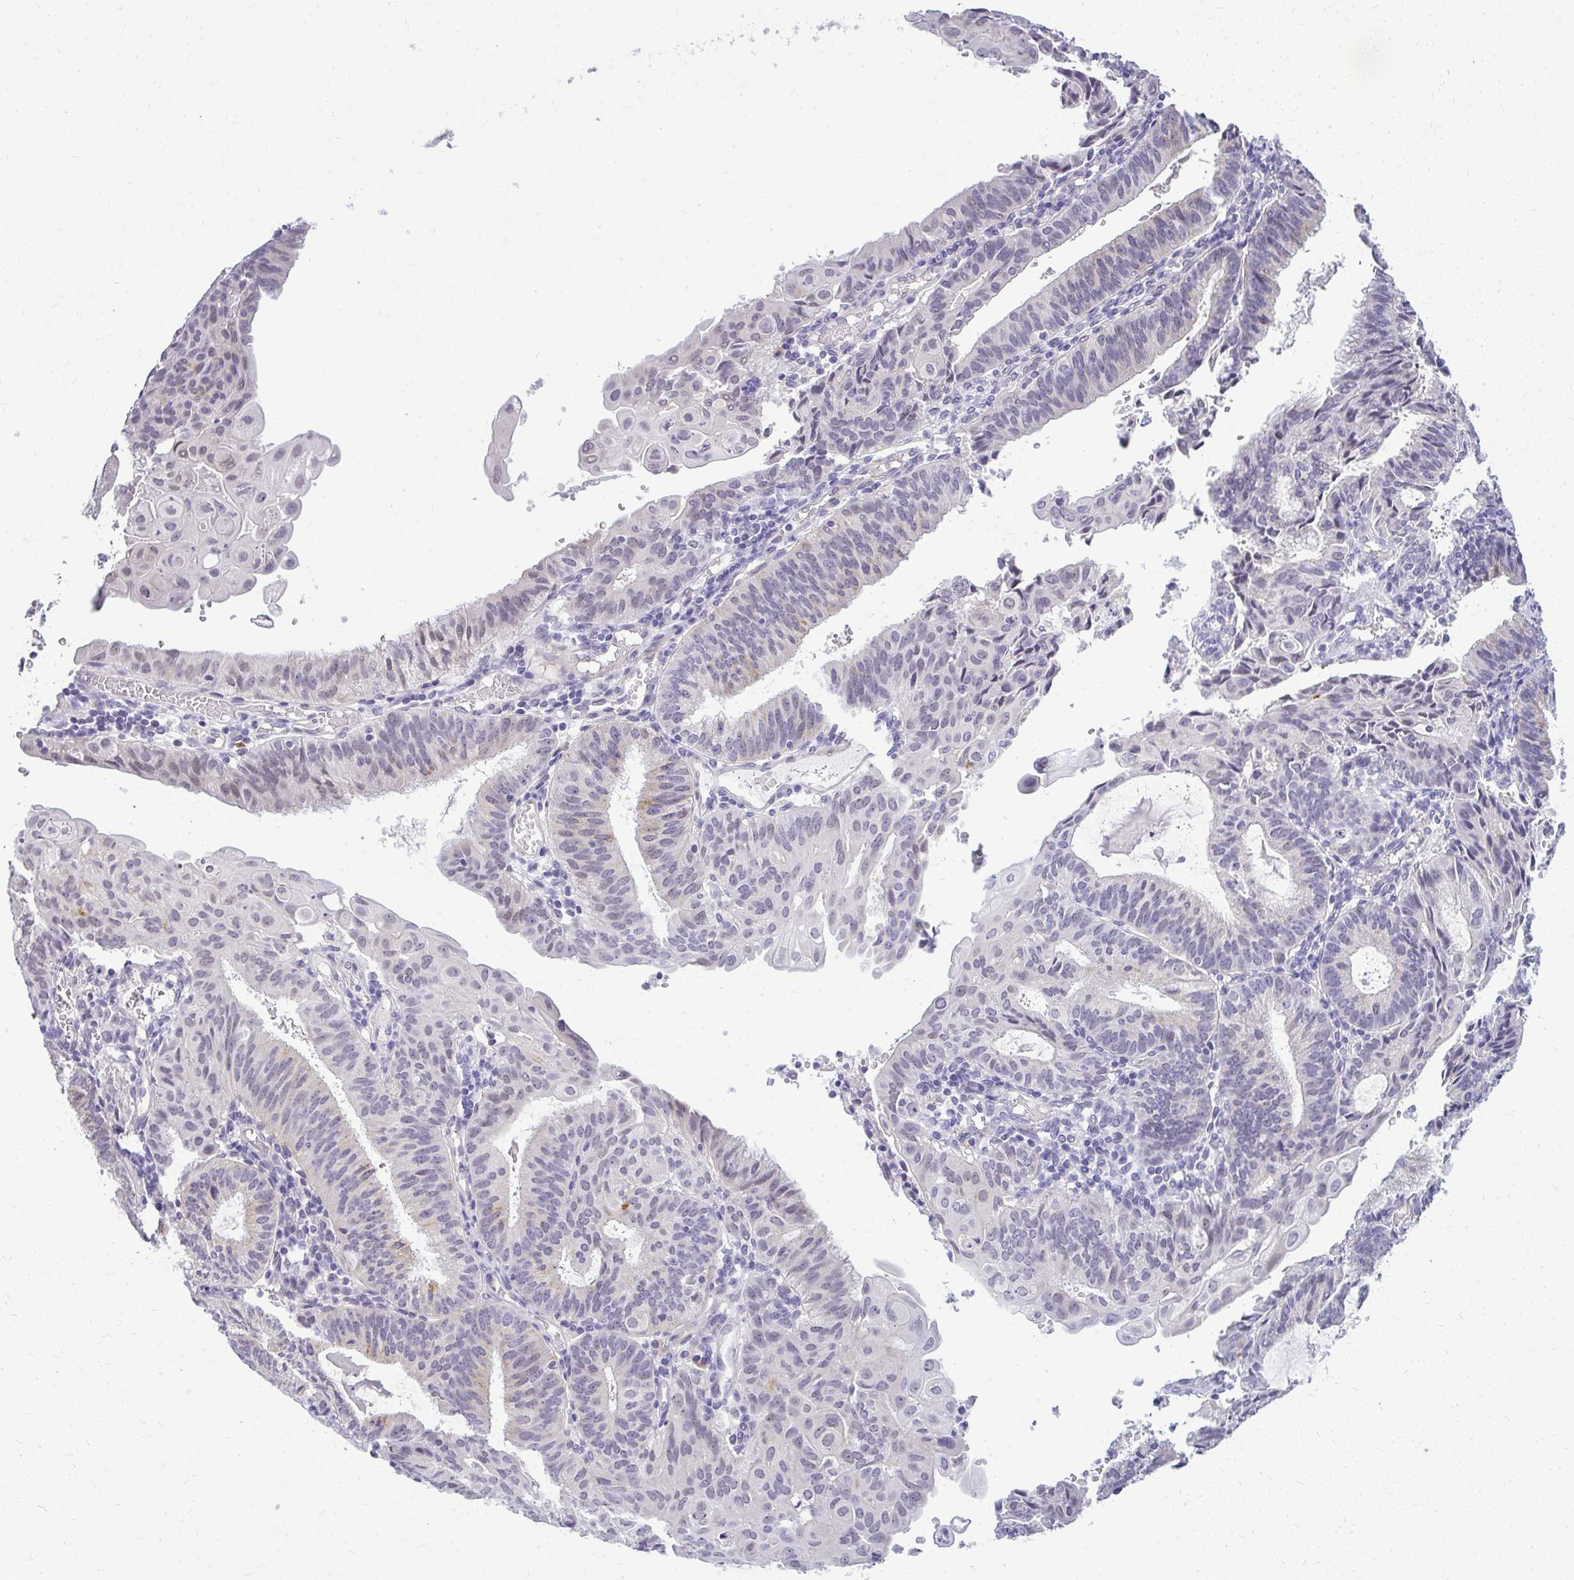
{"staining": {"intensity": "weak", "quantity": "<25%", "location": "cytoplasmic/membranous"}, "tissue": "endometrial cancer", "cell_type": "Tumor cells", "image_type": "cancer", "snomed": [{"axis": "morphology", "description": "Adenocarcinoma, NOS"}, {"axis": "topography", "description": "Endometrium"}], "caption": "Tumor cells show no significant expression in endometrial adenocarcinoma.", "gene": "TEX33", "patient": {"sex": "female", "age": 49}}